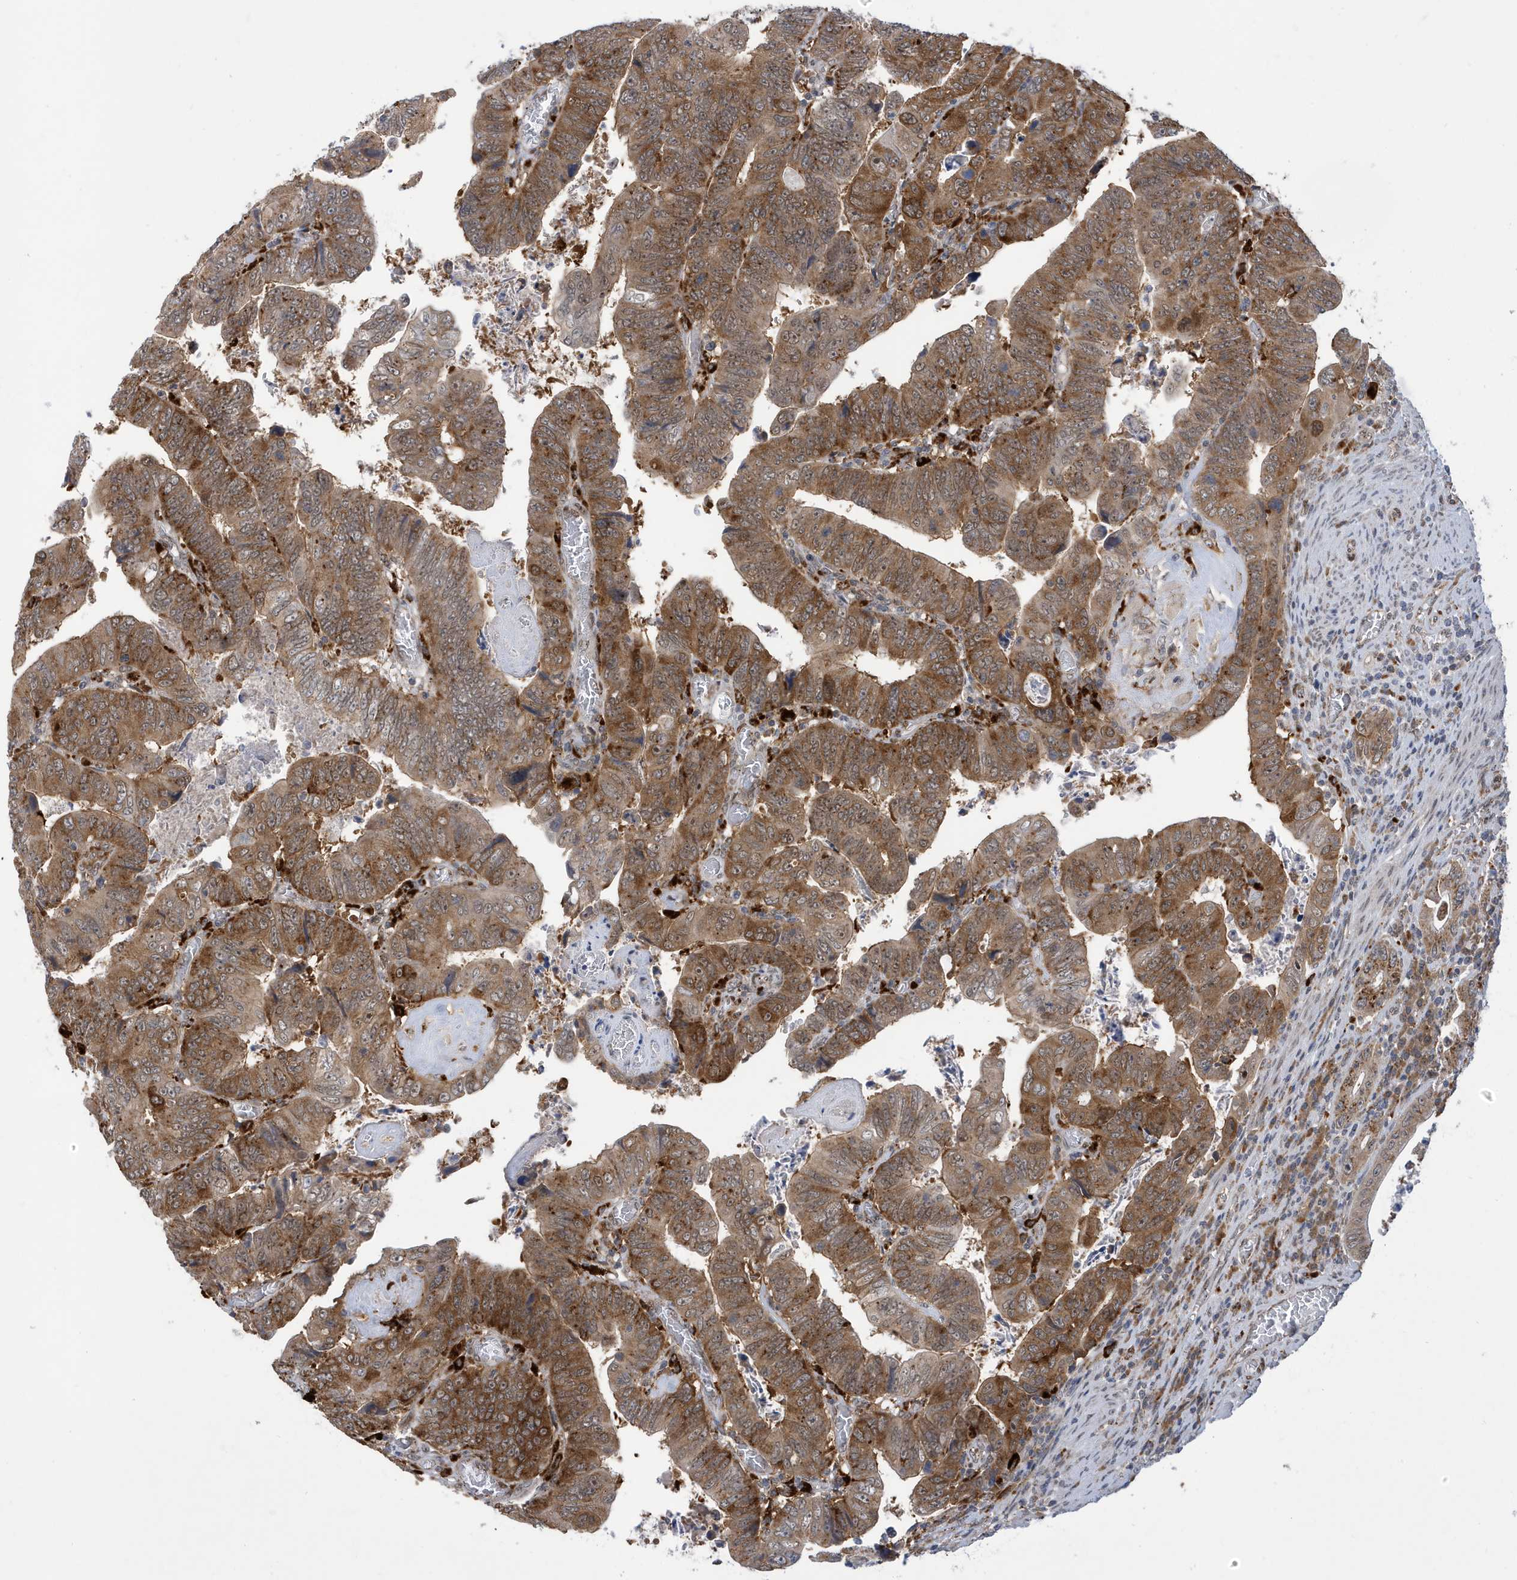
{"staining": {"intensity": "moderate", "quantity": ">75%", "location": "cytoplasmic/membranous"}, "tissue": "colorectal cancer", "cell_type": "Tumor cells", "image_type": "cancer", "snomed": [{"axis": "morphology", "description": "Normal tissue, NOS"}, {"axis": "morphology", "description": "Adenocarcinoma, NOS"}, {"axis": "topography", "description": "Rectum"}], "caption": "A medium amount of moderate cytoplasmic/membranous positivity is identified in about >75% of tumor cells in colorectal adenocarcinoma tissue.", "gene": "ZNF507", "patient": {"sex": "female", "age": 65}}